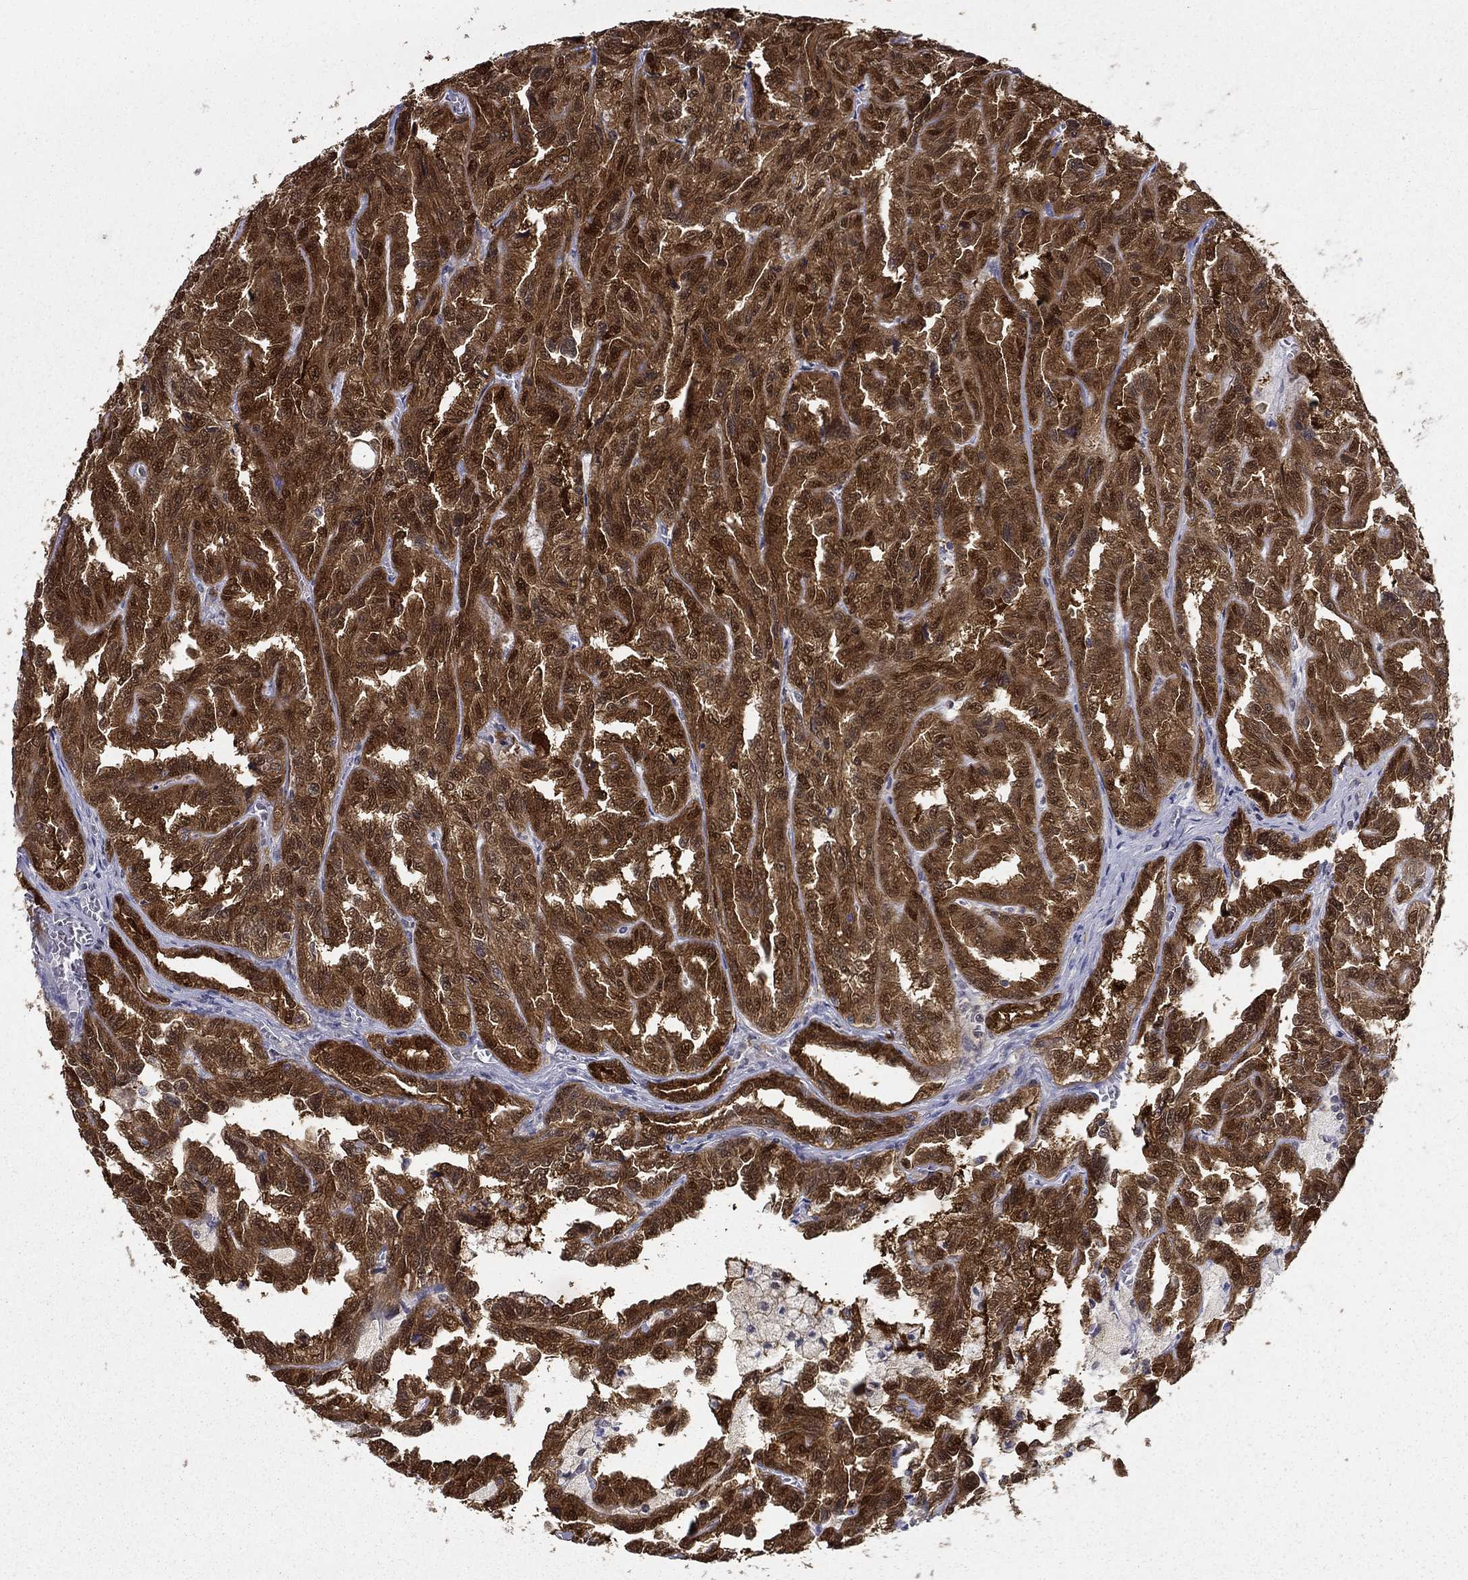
{"staining": {"intensity": "strong", "quantity": ">75%", "location": "cytoplasmic/membranous,nuclear"}, "tissue": "renal cancer", "cell_type": "Tumor cells", "image_type": "cancer", "snomed": [{"axis": "morphology", "description": "Adenocarcinoma, NOS"}, {"axis": "topography", "description": "Kidney"}], "caption": "Adenocarcinoma (renal) stained with immunohistochemistry (IHC) shows strong cytoplasmic/membranous and nuclear expression in about >75% of tumor cells.", "gene": "NIT2", "patient": {"sex": "male", "age": 79}}